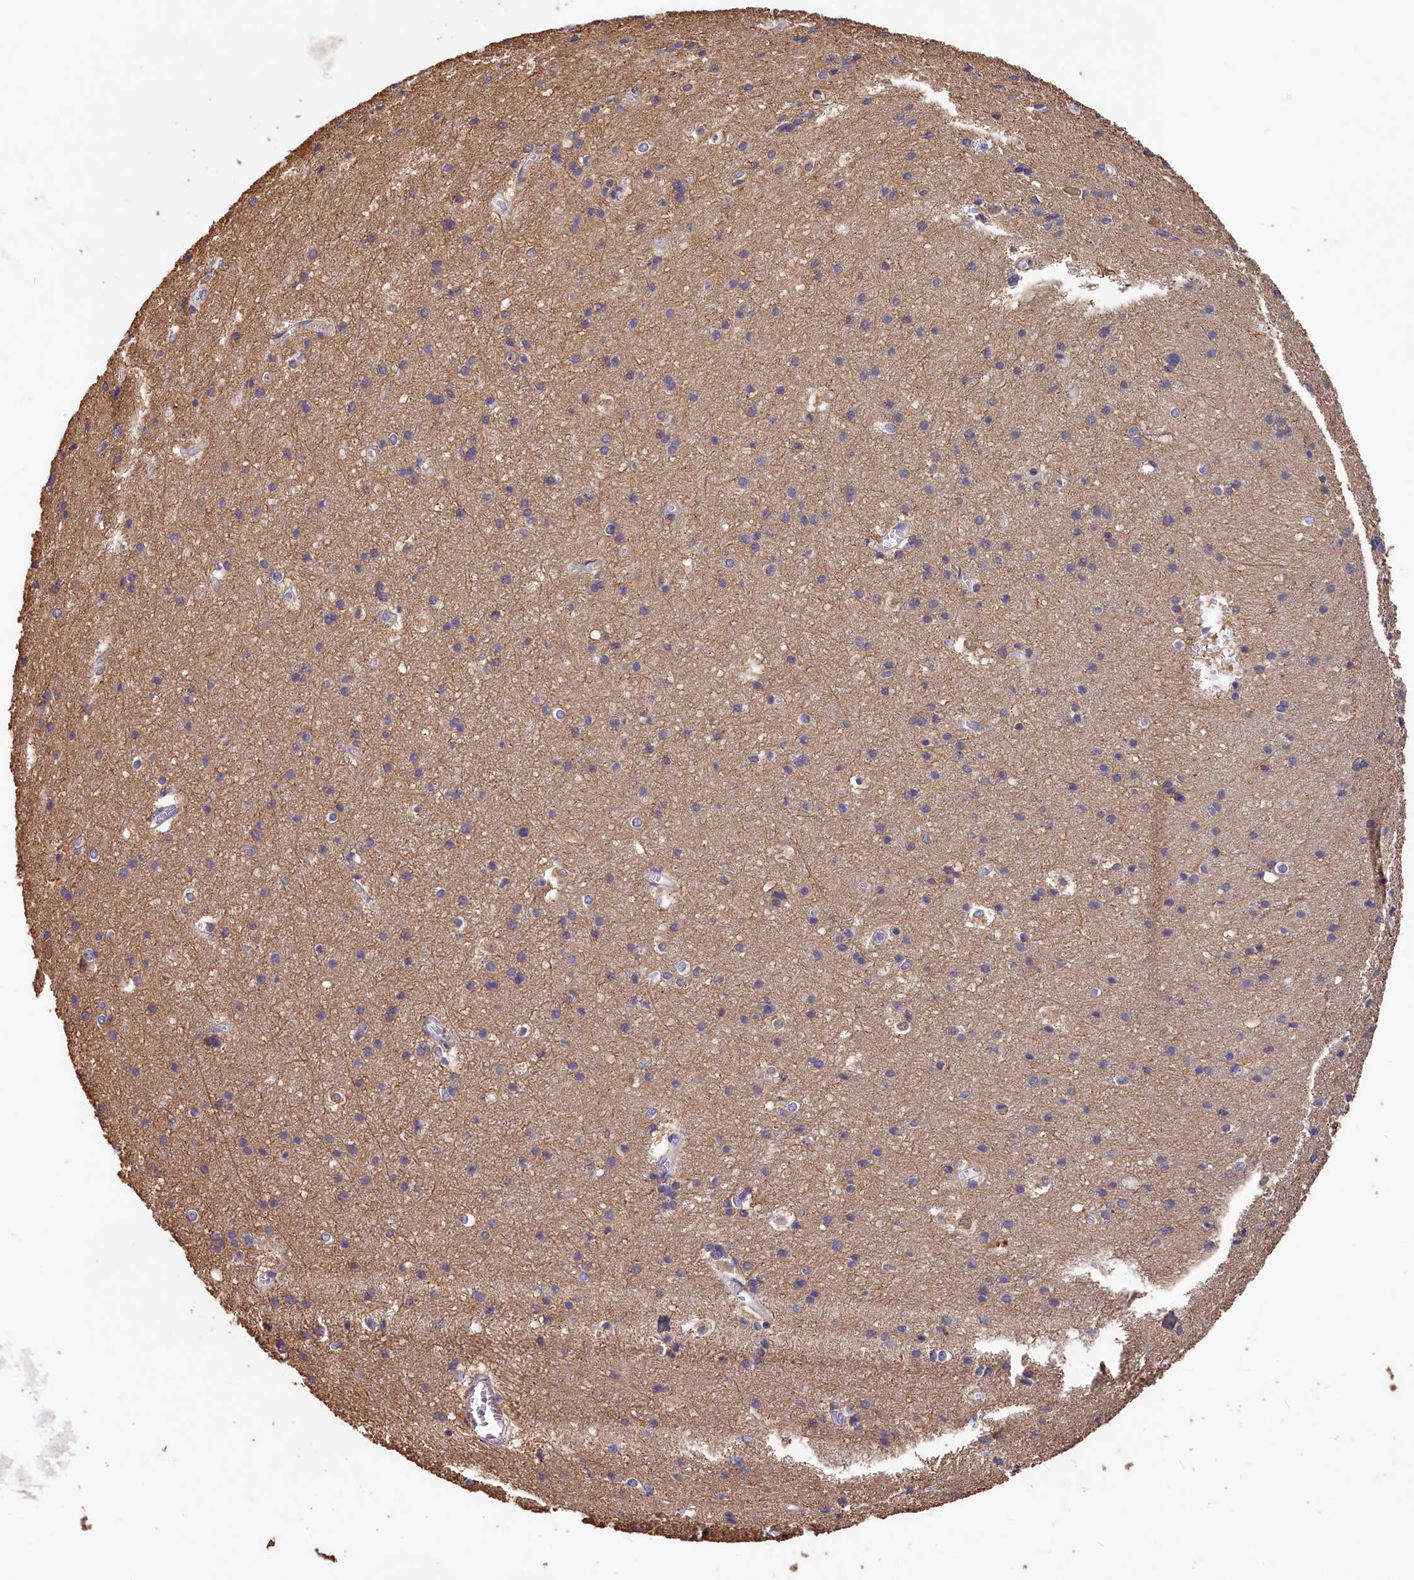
{"staining": {"intensity": "weak", "quantity": "25%-75%", "location": "cytoplasmic/membranous"}, "tissue": "cerebral cortex", "cell_type": "Endothelial cells", "image_type": "normal", "snomed": [{"axis": "morphology", "description": "Normal tissue, NOS"}, {"axis": "topography", "description": "Cerebral cortex"}], "caption": "Protein expression analysis of normal cerebral cortex exhibits weak cytoplasmic/membranous expression in approximately 25%-75% of endothelial cells. The staining was performed using DAB, with brown indicating positive protein expression. Nuclei are stained blue with hematoxylin.", "gene": "TMEM116", "patient": {"sex": "male", "age": 54}}